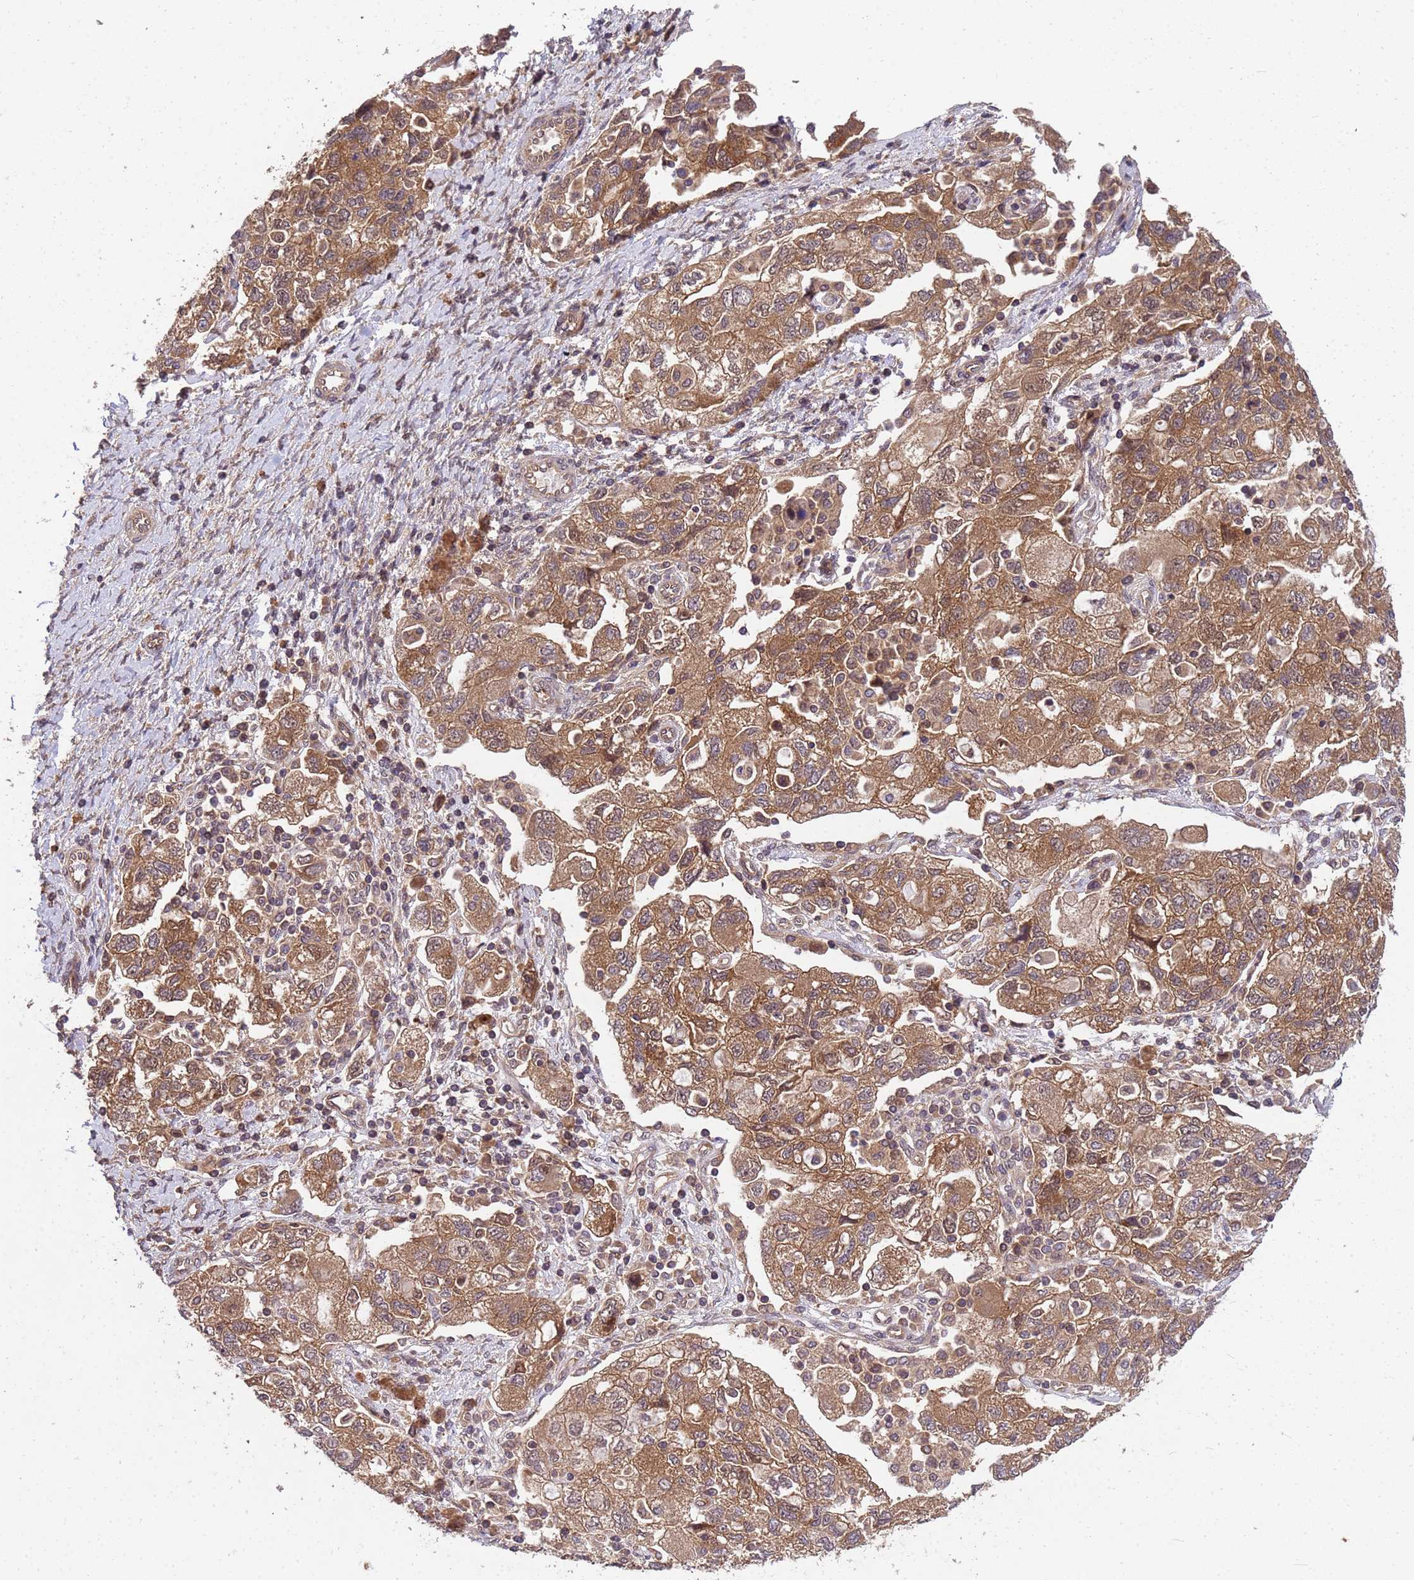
{"staining": {"intensity": "moderate", "quantity": ">75%", "location": "cytoplasmic/membranous"}, "tissue": "ovarian cancer", "cell_type": "Tumor cells", "image_type": "cancer", "snomed": [{"axis": "morphology", "description": "Carcinoma, NOS"}, {"axis": "morphology", "description": "Cystadenocarcinoma, serous, NOS"}, {"axis": "topography", "description": "Ovary"}], "caption": "The histopathology image exhibits immunohistochemical staining of carcinoma (ovarian). There is moderate cytoplasmic/membranous expression is identified in about >75% of tumor cells.", "gene": "PPP2CB", "patient": {"sex": "female", "age": 69}}